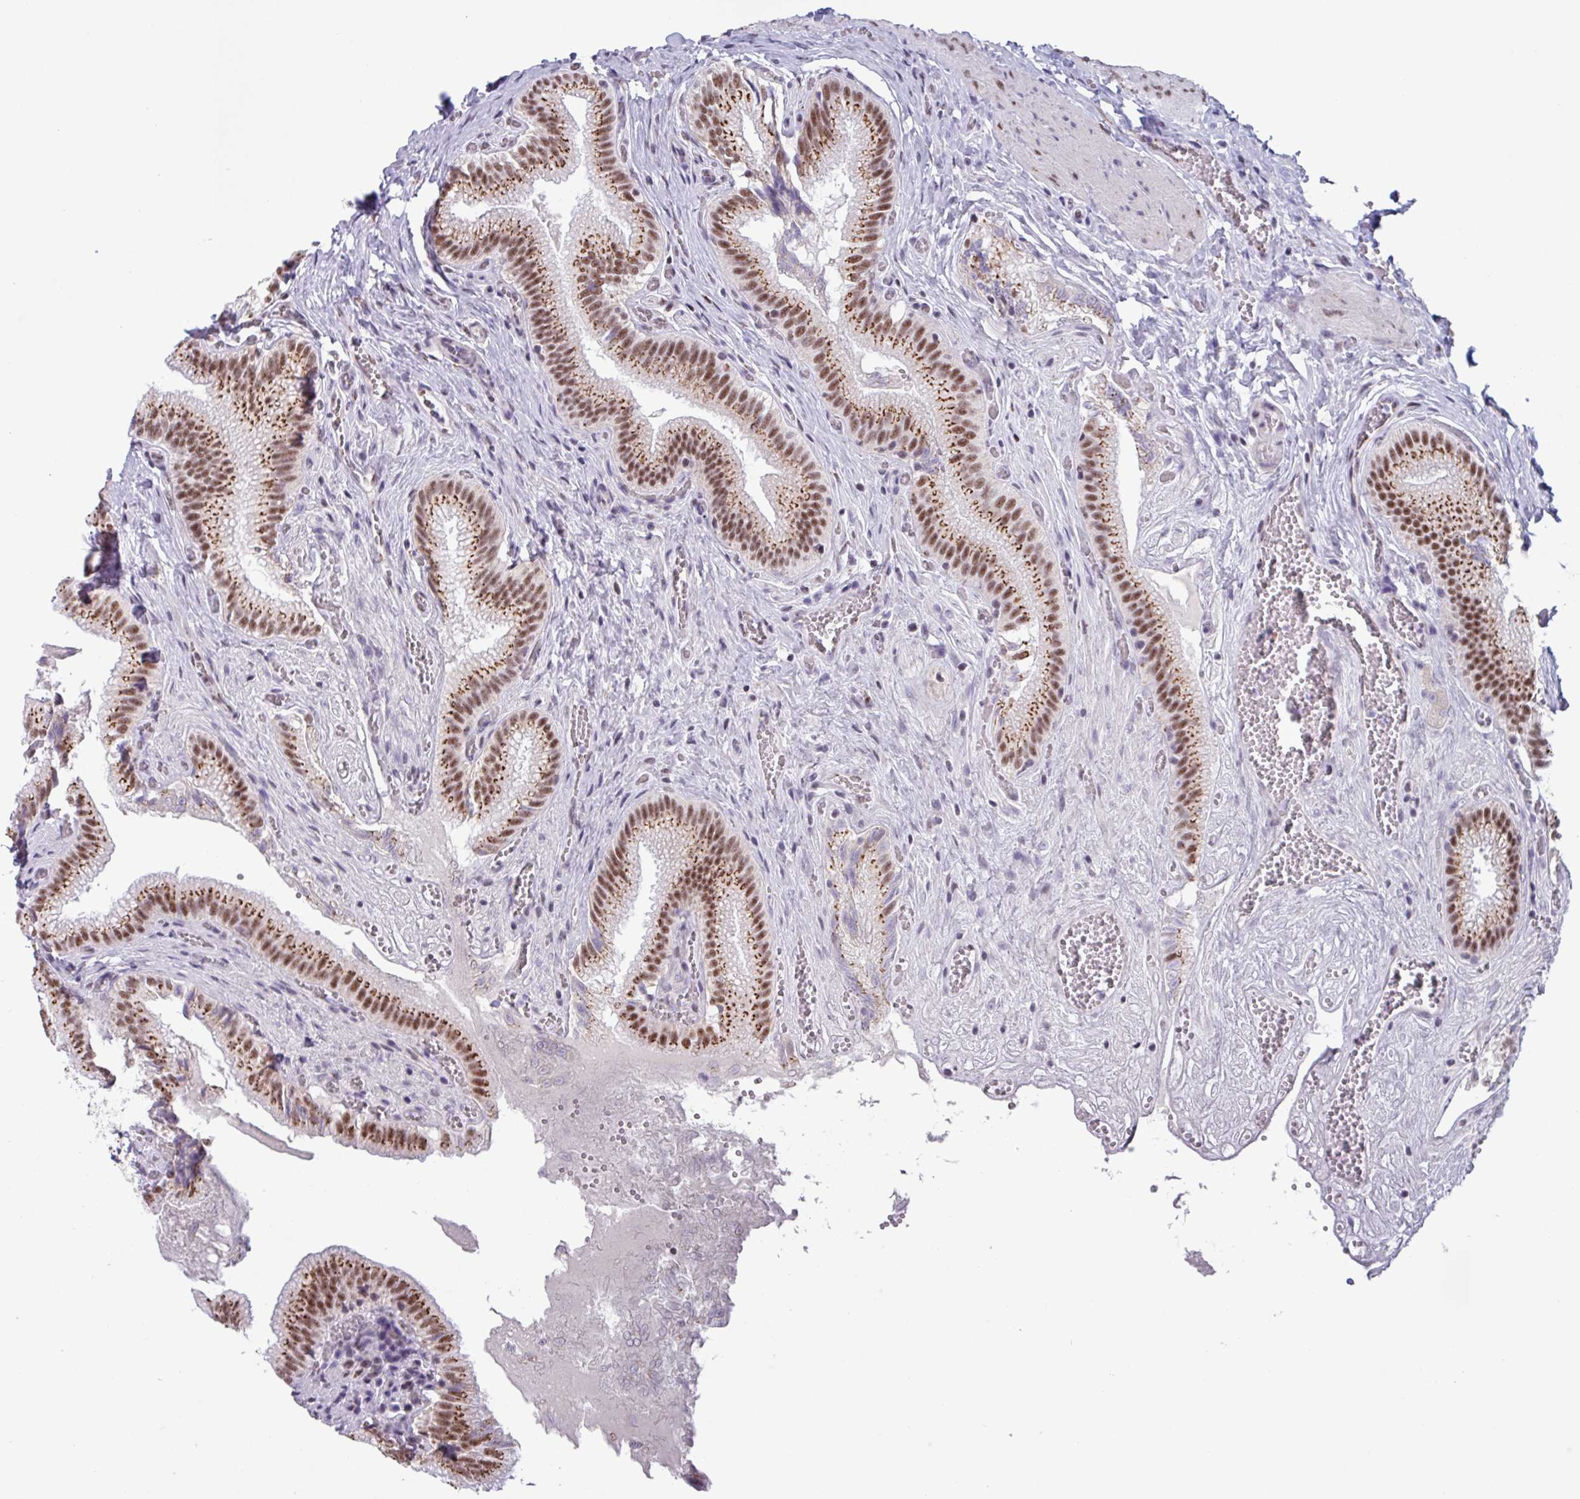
{"staining": {"intensity": "strong", "quantity": ">75%", "location": "cytoplasmic/membranous,nuclear"}, "tissue": "gallbladder", "cell_type": "Glandular cells", "image_type": "normal", "snomed": [{"axis": "morphology", "description": "Normal tissue, NOS"}, {"axis": "topography", "description": "Gallbladder"}, {"axis": "topography", "description": "Peripheral nerve tissue"}], "caption": "Immunohistochemistry photomicrograph of unremarkable human gallbladder stained for a protein (brown), which shows high levels of strong cytoplasmic/membranous,nuclear staining in about >75% of glandular cells.", "gene": "PUF60", "patient": {"sex": "male", "age": 17}}